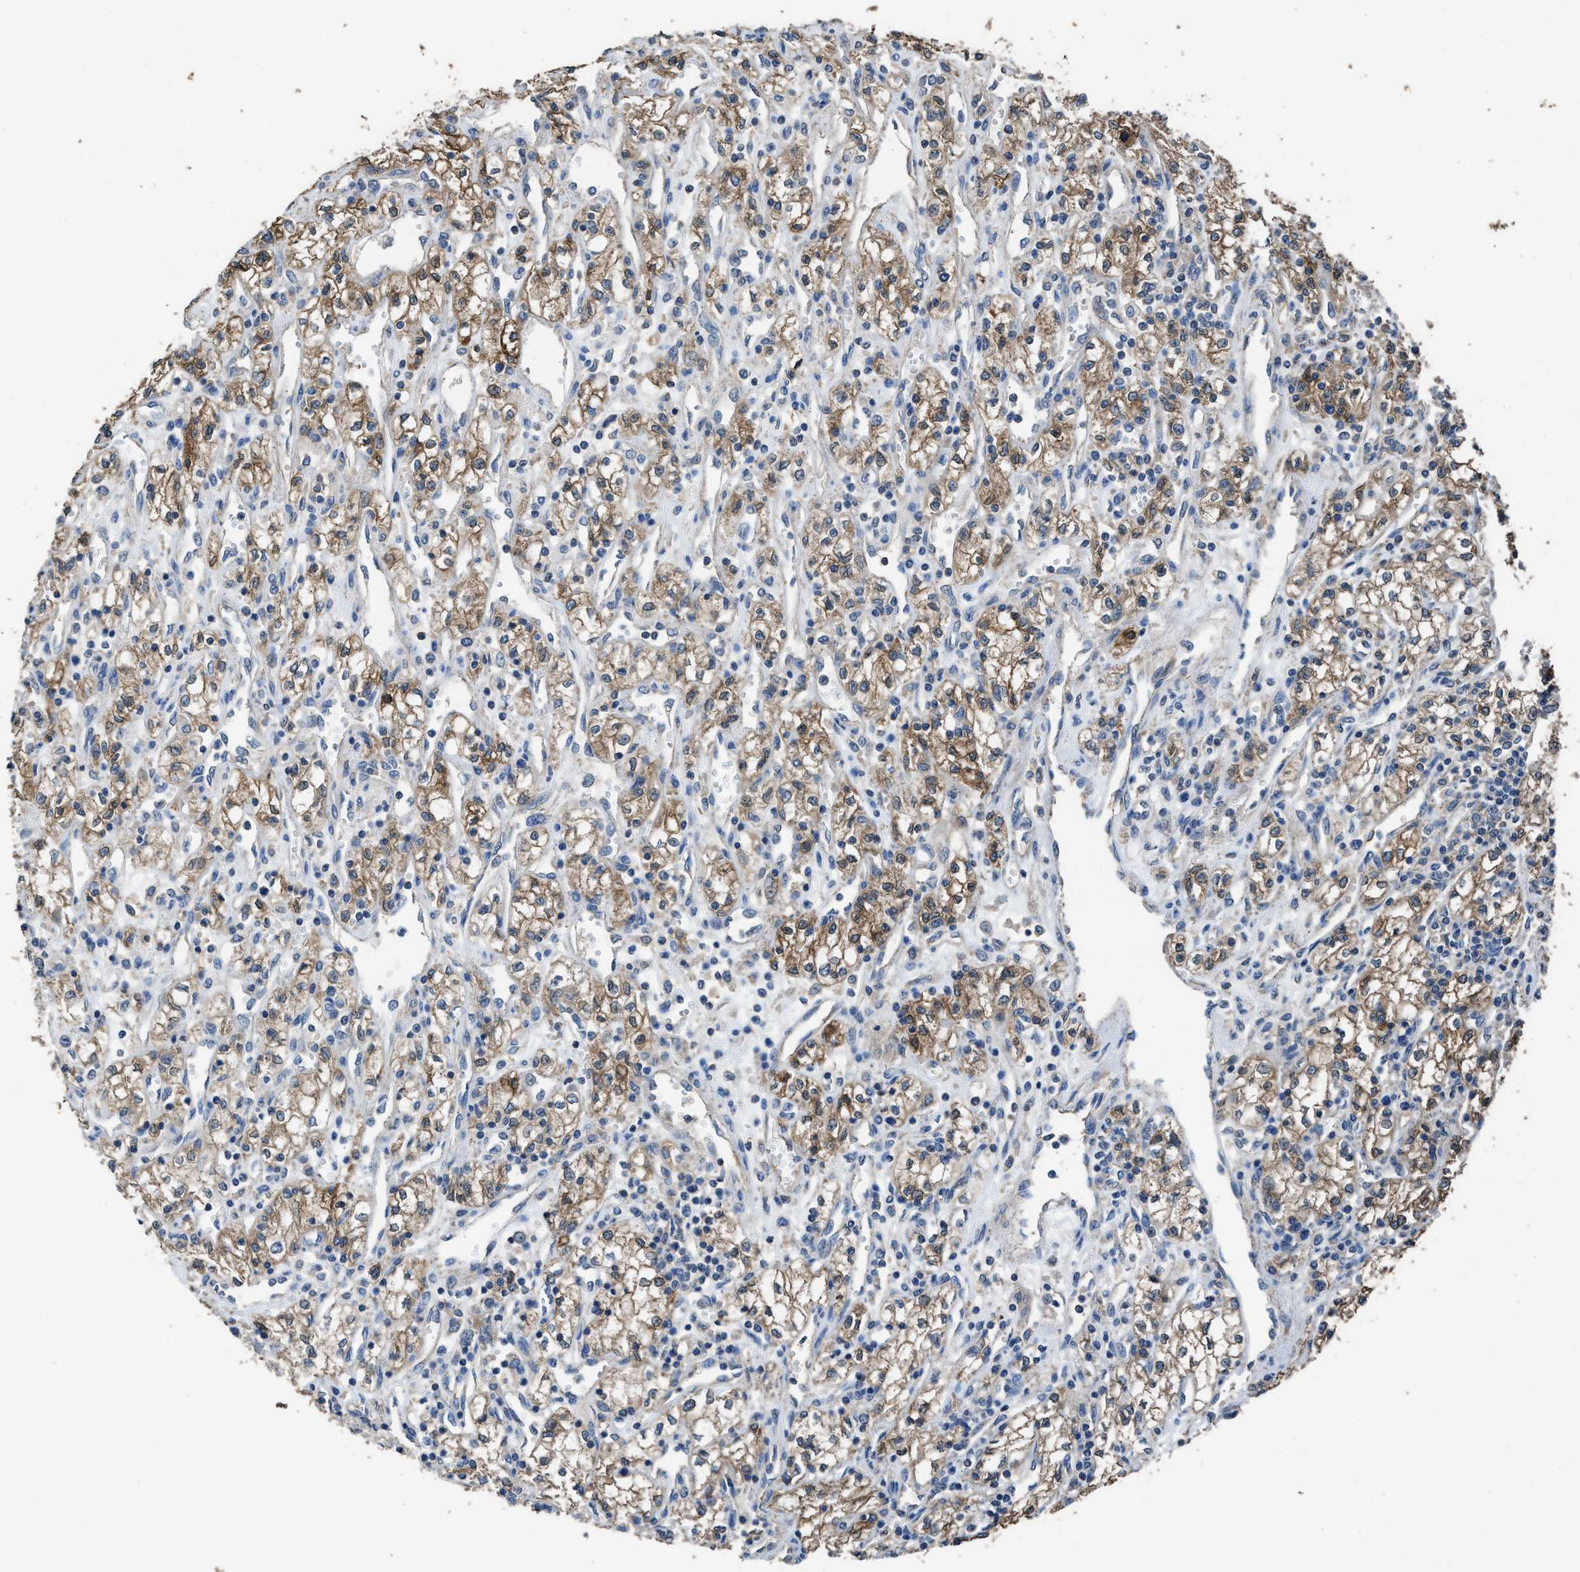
{"staining": {"intensity": "moderate", "quantity": ">75%", "location": "cytoplasmic/membranous"}, "tissue": "renal cancer", "cell_type": "Tumor cells", "image_type": "cancer", "snomed": [{"axis": "morphology", "description": "Adenocarcinoma, NOS"}, {"axis": "topography", "description": "Kidney"}], "caption": "This photomicrograph shows immunohistochemistry (IHC) staining of renal cancer, with medium moderate cytoplasmic/membranous staining in about >75% of tumor cells.", "gene": "ITSN1", "patient": {"sex": "male", "age": 59}}